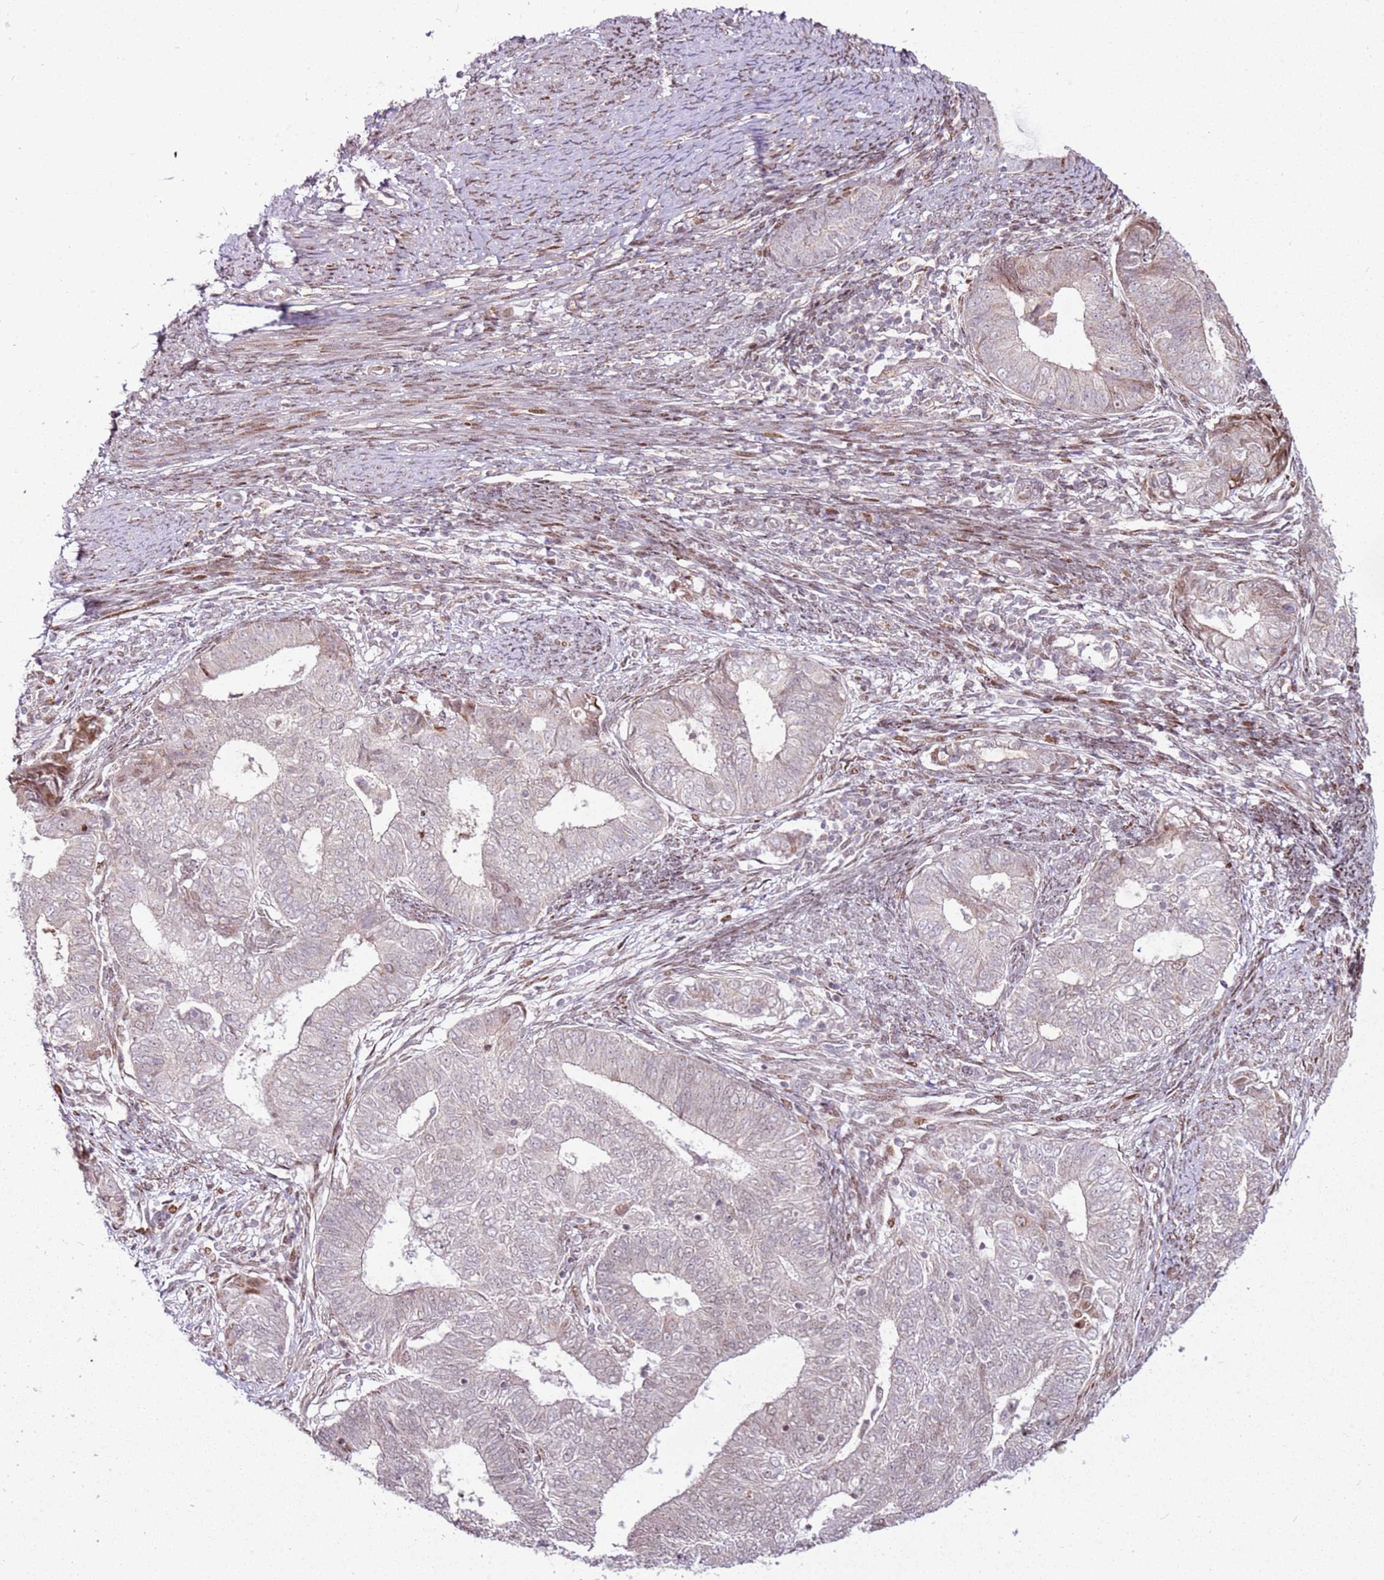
{"staining": {"intensity": "negative", "quantity": "none", "location": "none"}, "tissue": "endometrial cancer", "cell_type": "Tumor cells", "image_type": "cancer", "snomed": [{"axis": "morphology", "description": "Adenocarcinoma, NOS"}, {"axis": "topography", "description": "Endometrium"}], "caption": "This is an IHC histopathology image of human endometrial adenocarcinoma. There is no staining in tumor cells.", "gene": "PCTP", "patient": {"sex": "female", "age": 62}}